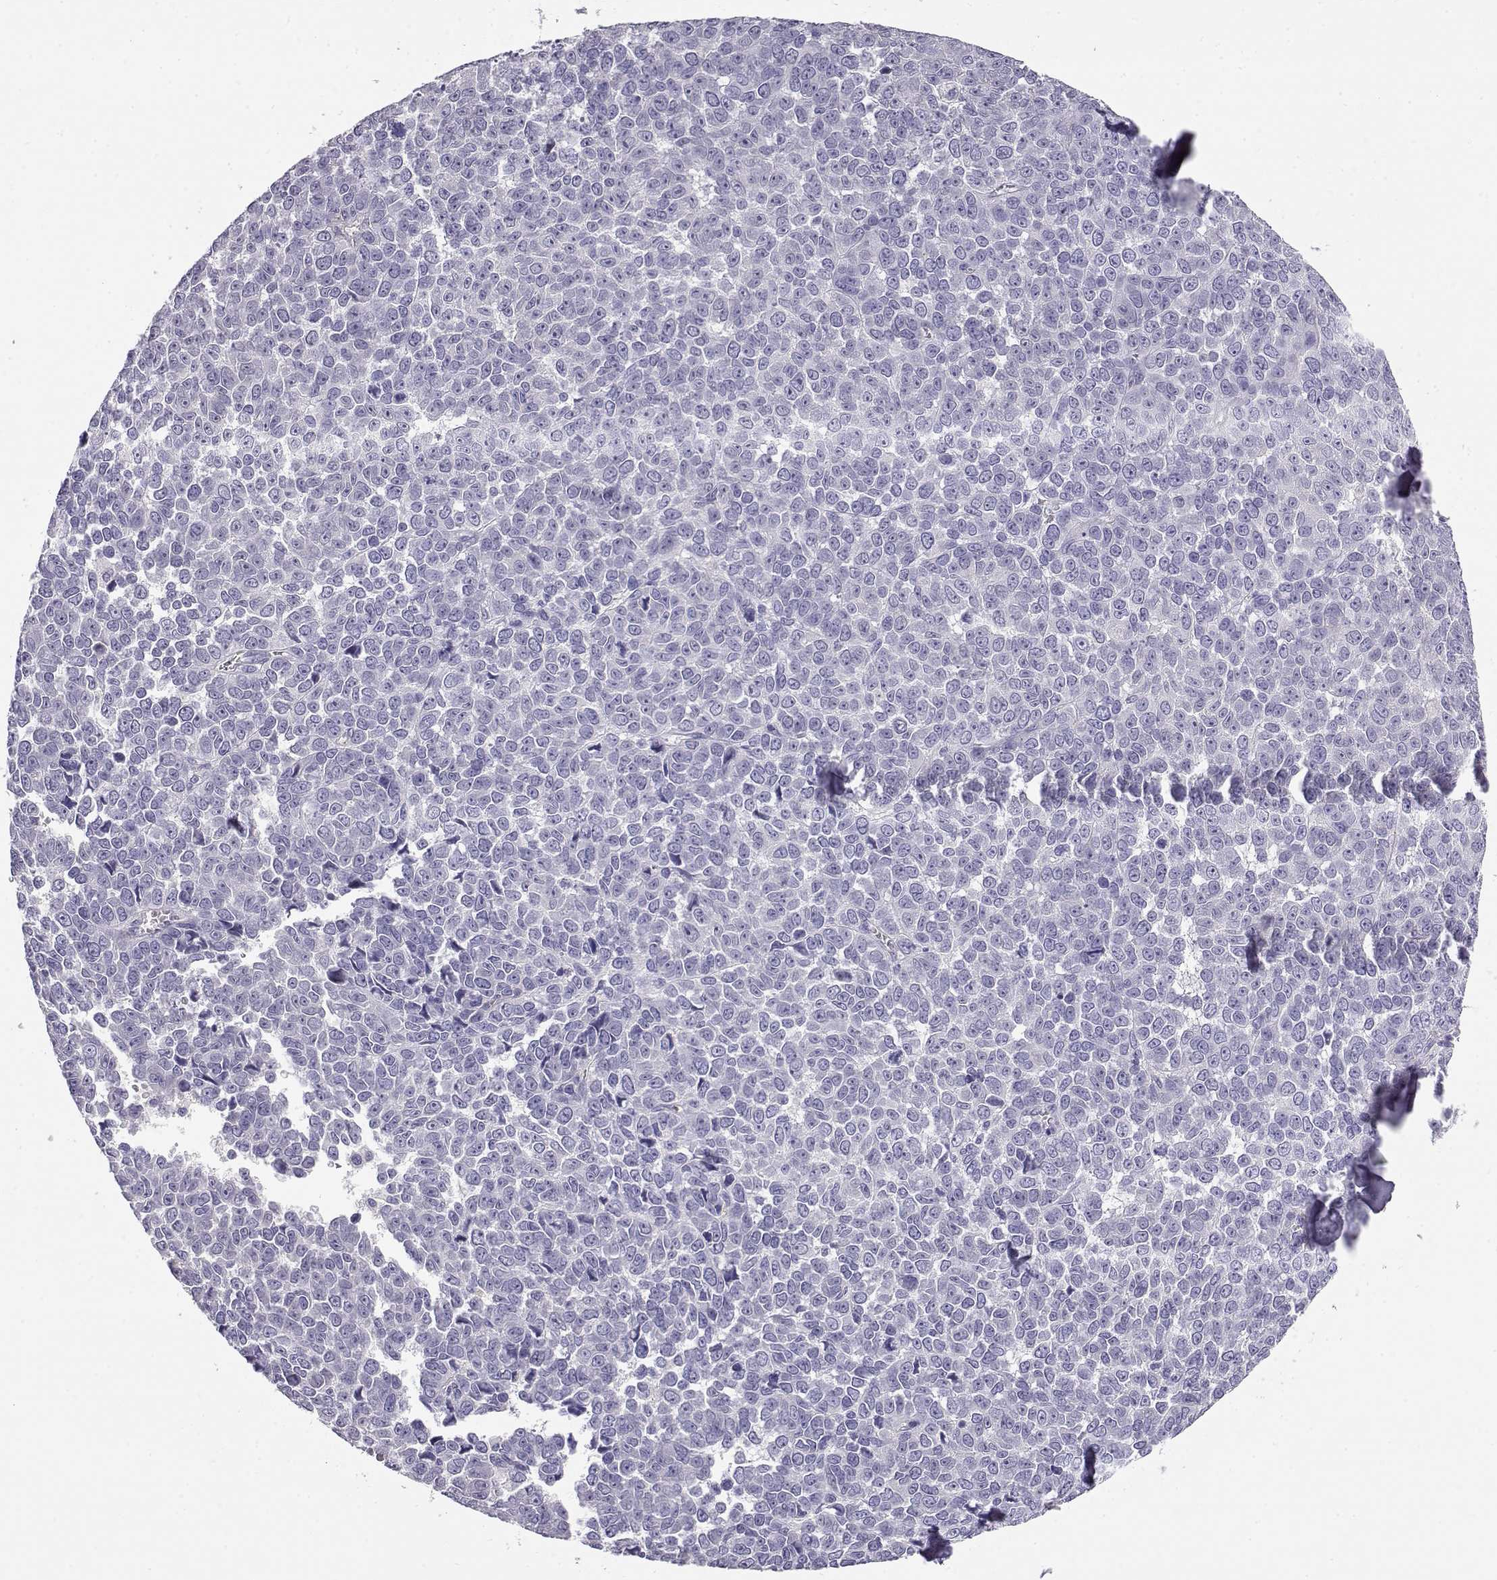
{"staining": {"intensity": "negative", "quantity": "none", "location": "none"}, "tissue": "melanoma", "cell_type": "Tumor cells", "image_type": "cancer", "snomed": [{"axis": "morphology", "description": "Malignant melanoma, NOS"}, {"axis": "topography", "description": "Skin"}], "caption": "A high-resolution micrograph shows IHC staining of melanoma, which reveals no significant positivity in tumor cells. (DAB (3,3'-diaminobenzidine) IHC, high magnification).", "gene": "ENDOU", "patient": {"sex": "female", "age": 95}}